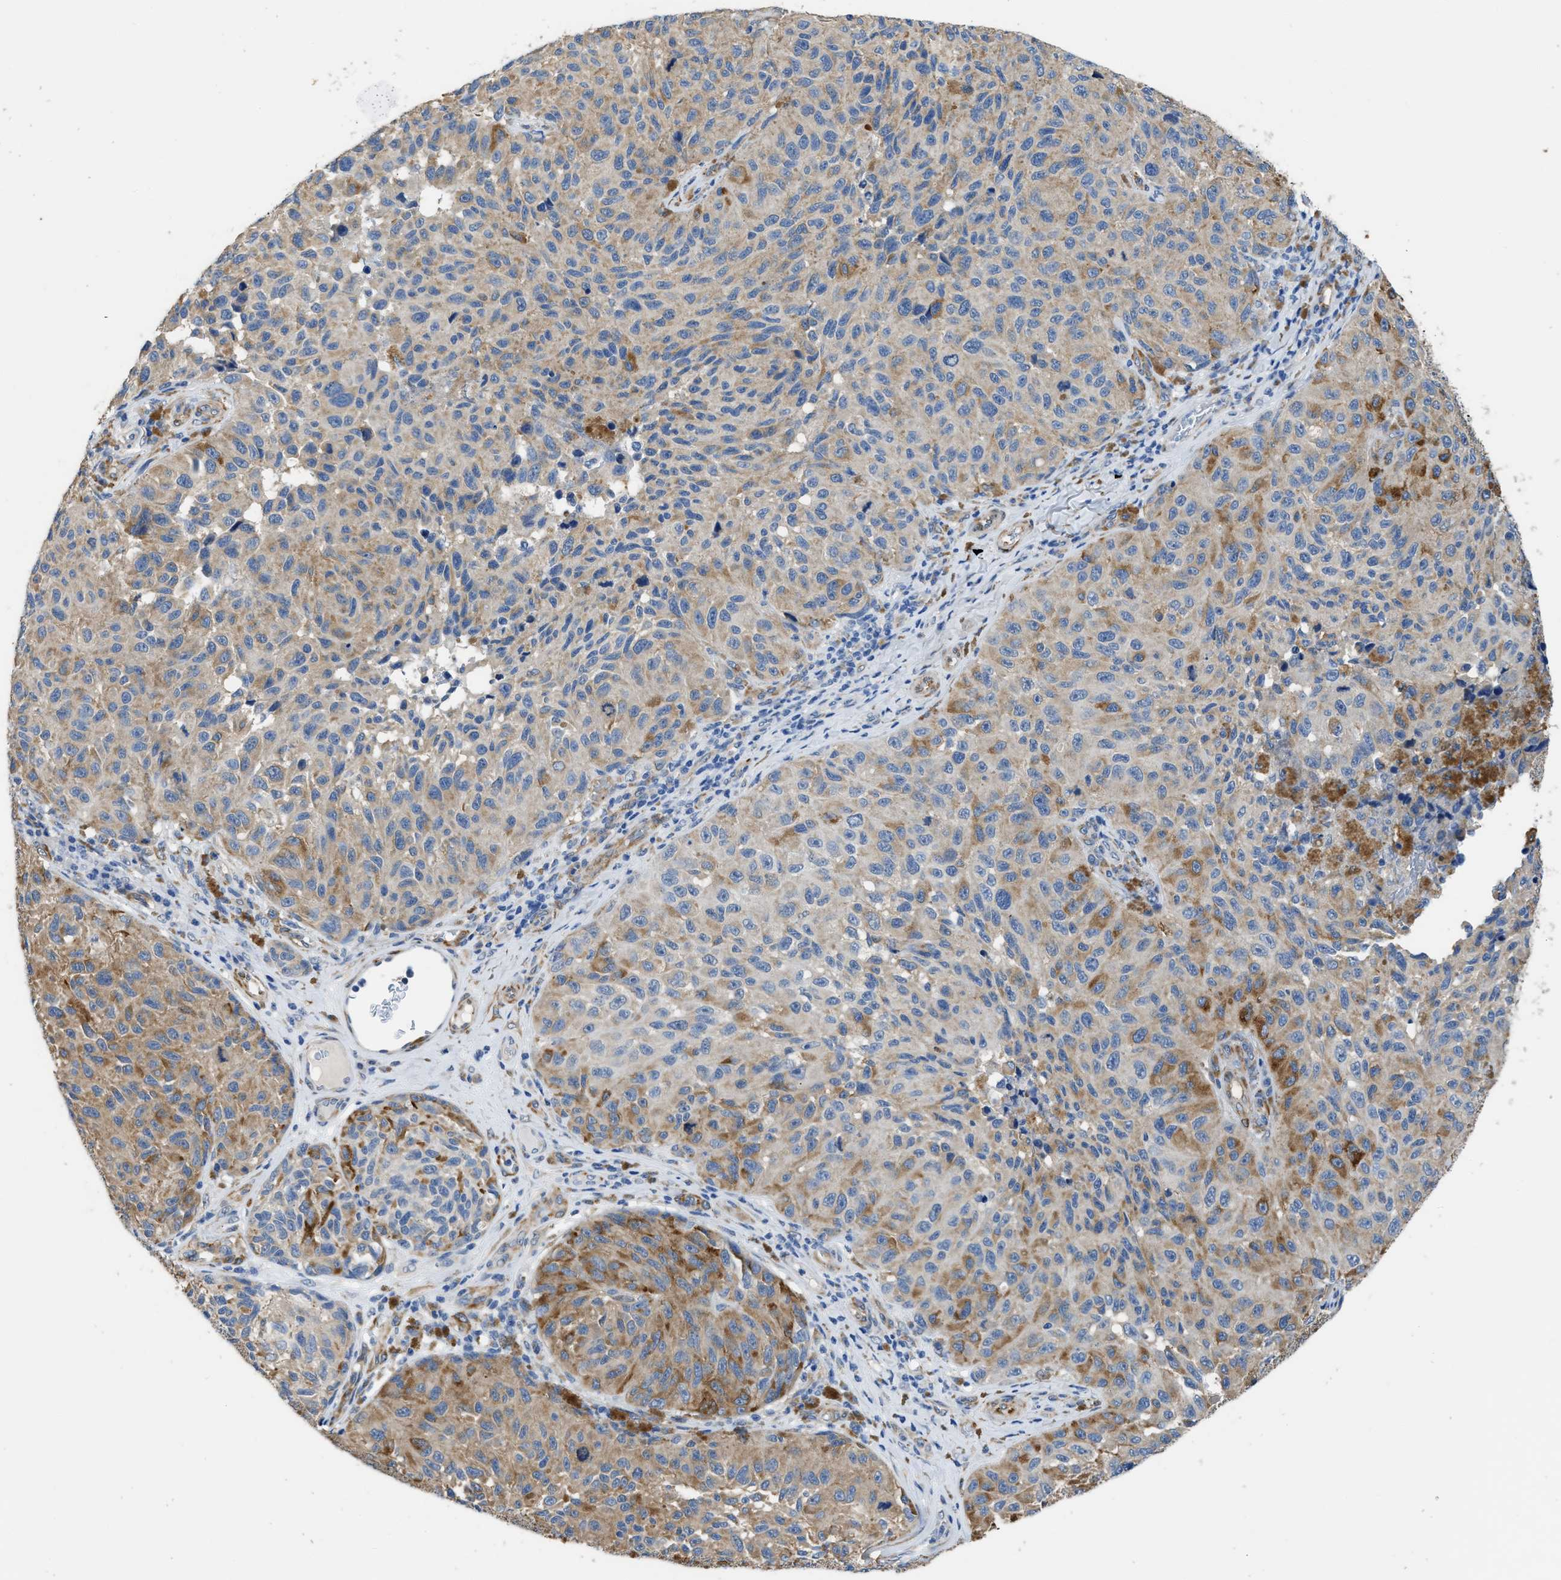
{"staining": {"intensity": "moderate", "quantity": "25%-75%", "location": "cytoplasmic/membranous"}, "tissue": "melanoma", "cell_type": "Tumor cells", "image_type": "cancer", "snomed": [{"axis": "morphology", "description": "Malignant melanoma, NOS"}, {"axis": "topography", "description": "Skin"}], "caption": "Protein positivity by IHC shows moderate cytoplasmic/membranous staining in approximately 25%-75% of tumor cells in malignant melanoma. Using DAB (3,3'-diaminobenzidine) (brown) and hematoxylin (blue) stains, captured at high magnification using brightfield microscopy.", "gene": "ZSWIM5", "patient": {"sex": "female", "age": 73}}